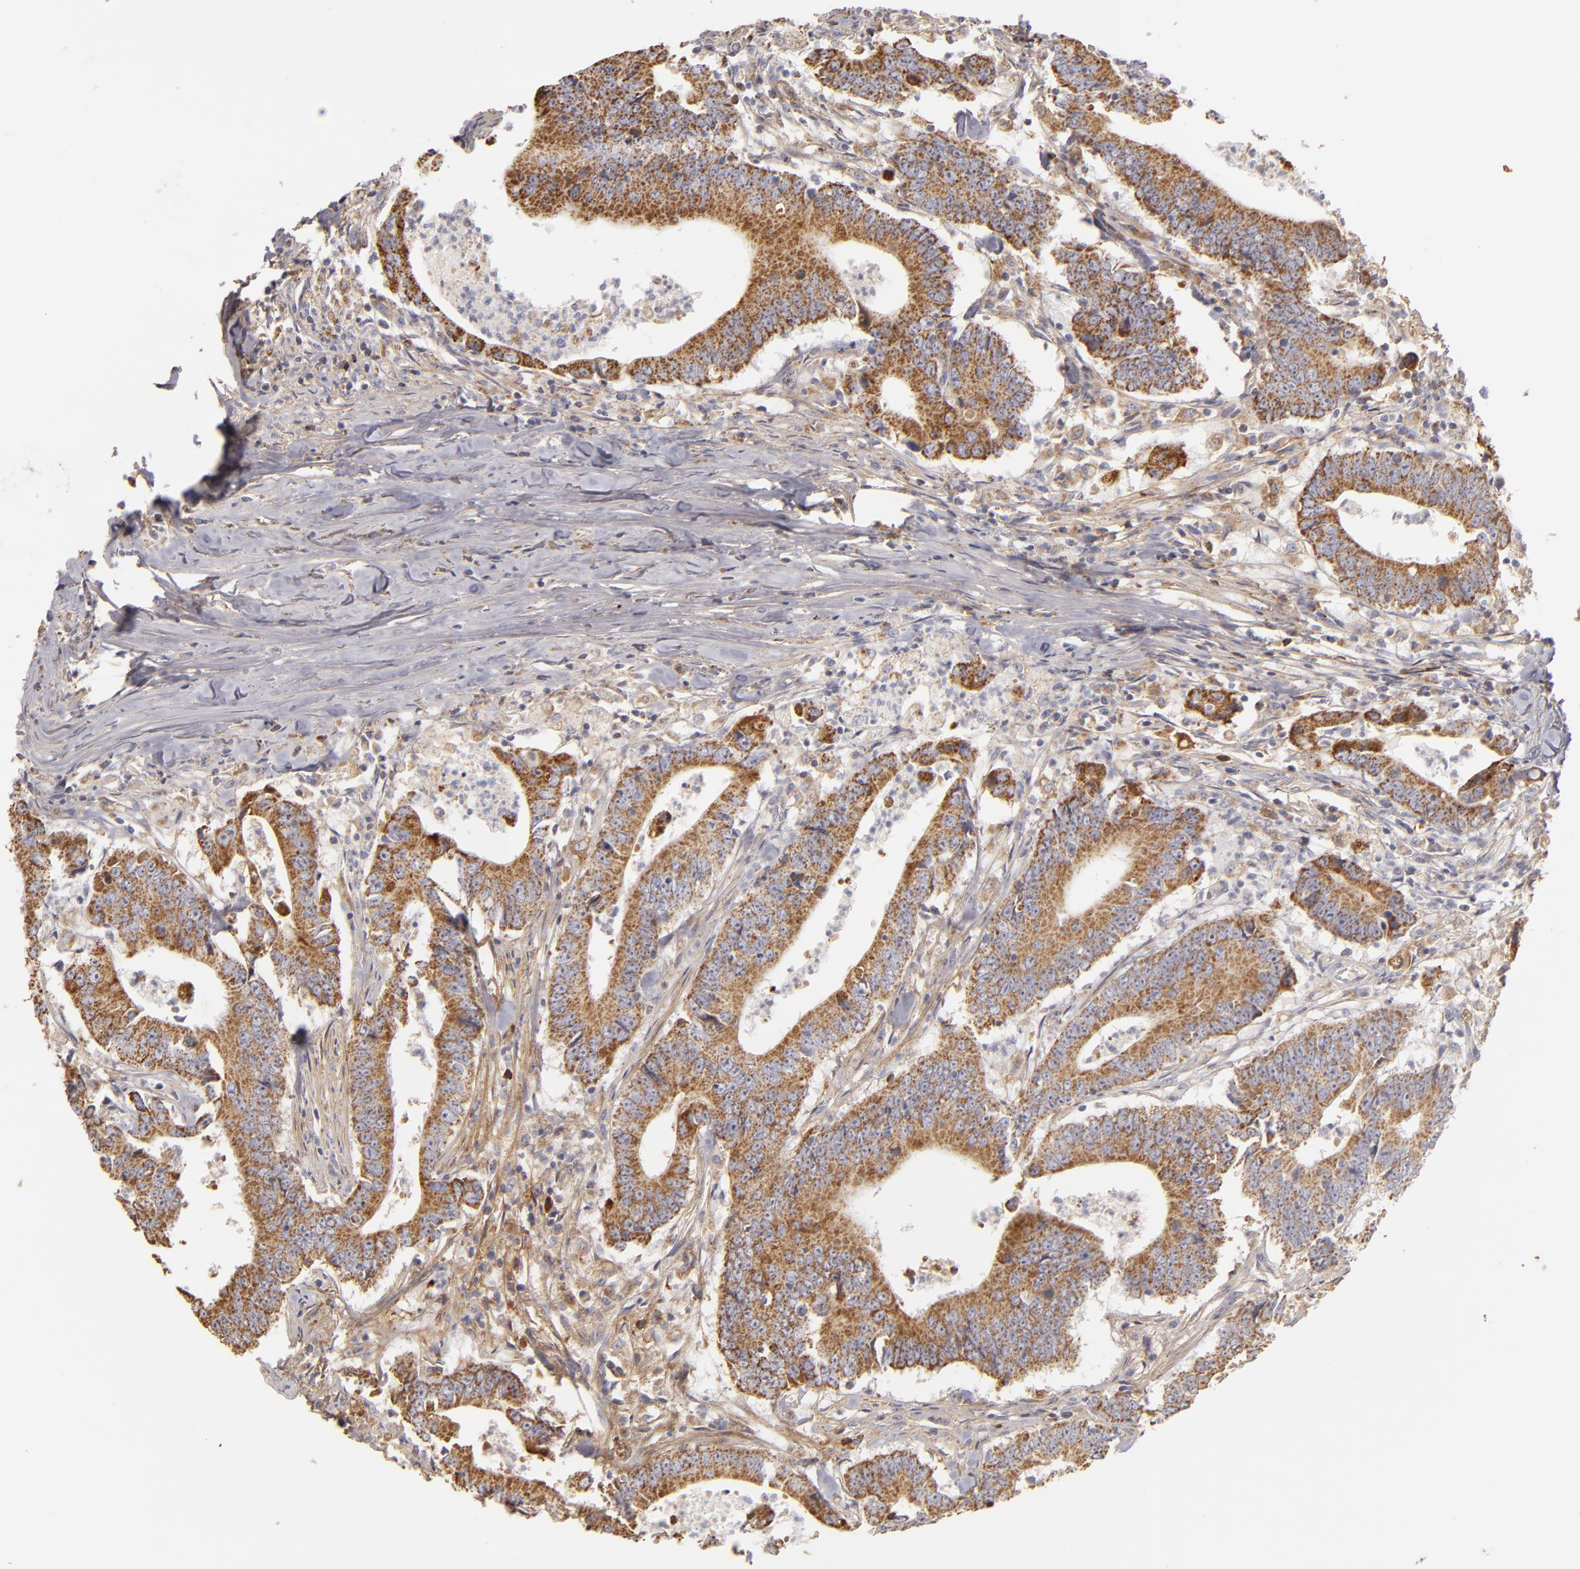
{"staining": {"intensity": "moderate", "quantity": ">75%", "location": "cytoplasmic/membranous"}, "tissue": "colorectal cancer", "cell_type": "Tumor cells", "image_type": "cancer", "snomed": [{"axis": "morphology", "description": "Adenocarcinoma, NOS"}, {"axis": "topography", "description": "Colon"}], "caption": "Immunohistochemistry photomicrograph of human colorectal adenocarcinoma stained for a protein (brown), which exhibits medium levels of moderate cytoplasmic/membranous expression in approximately >75% of tumor cells.", "gene": "CFB", "patient": {"sex": "male", "age": 55}}